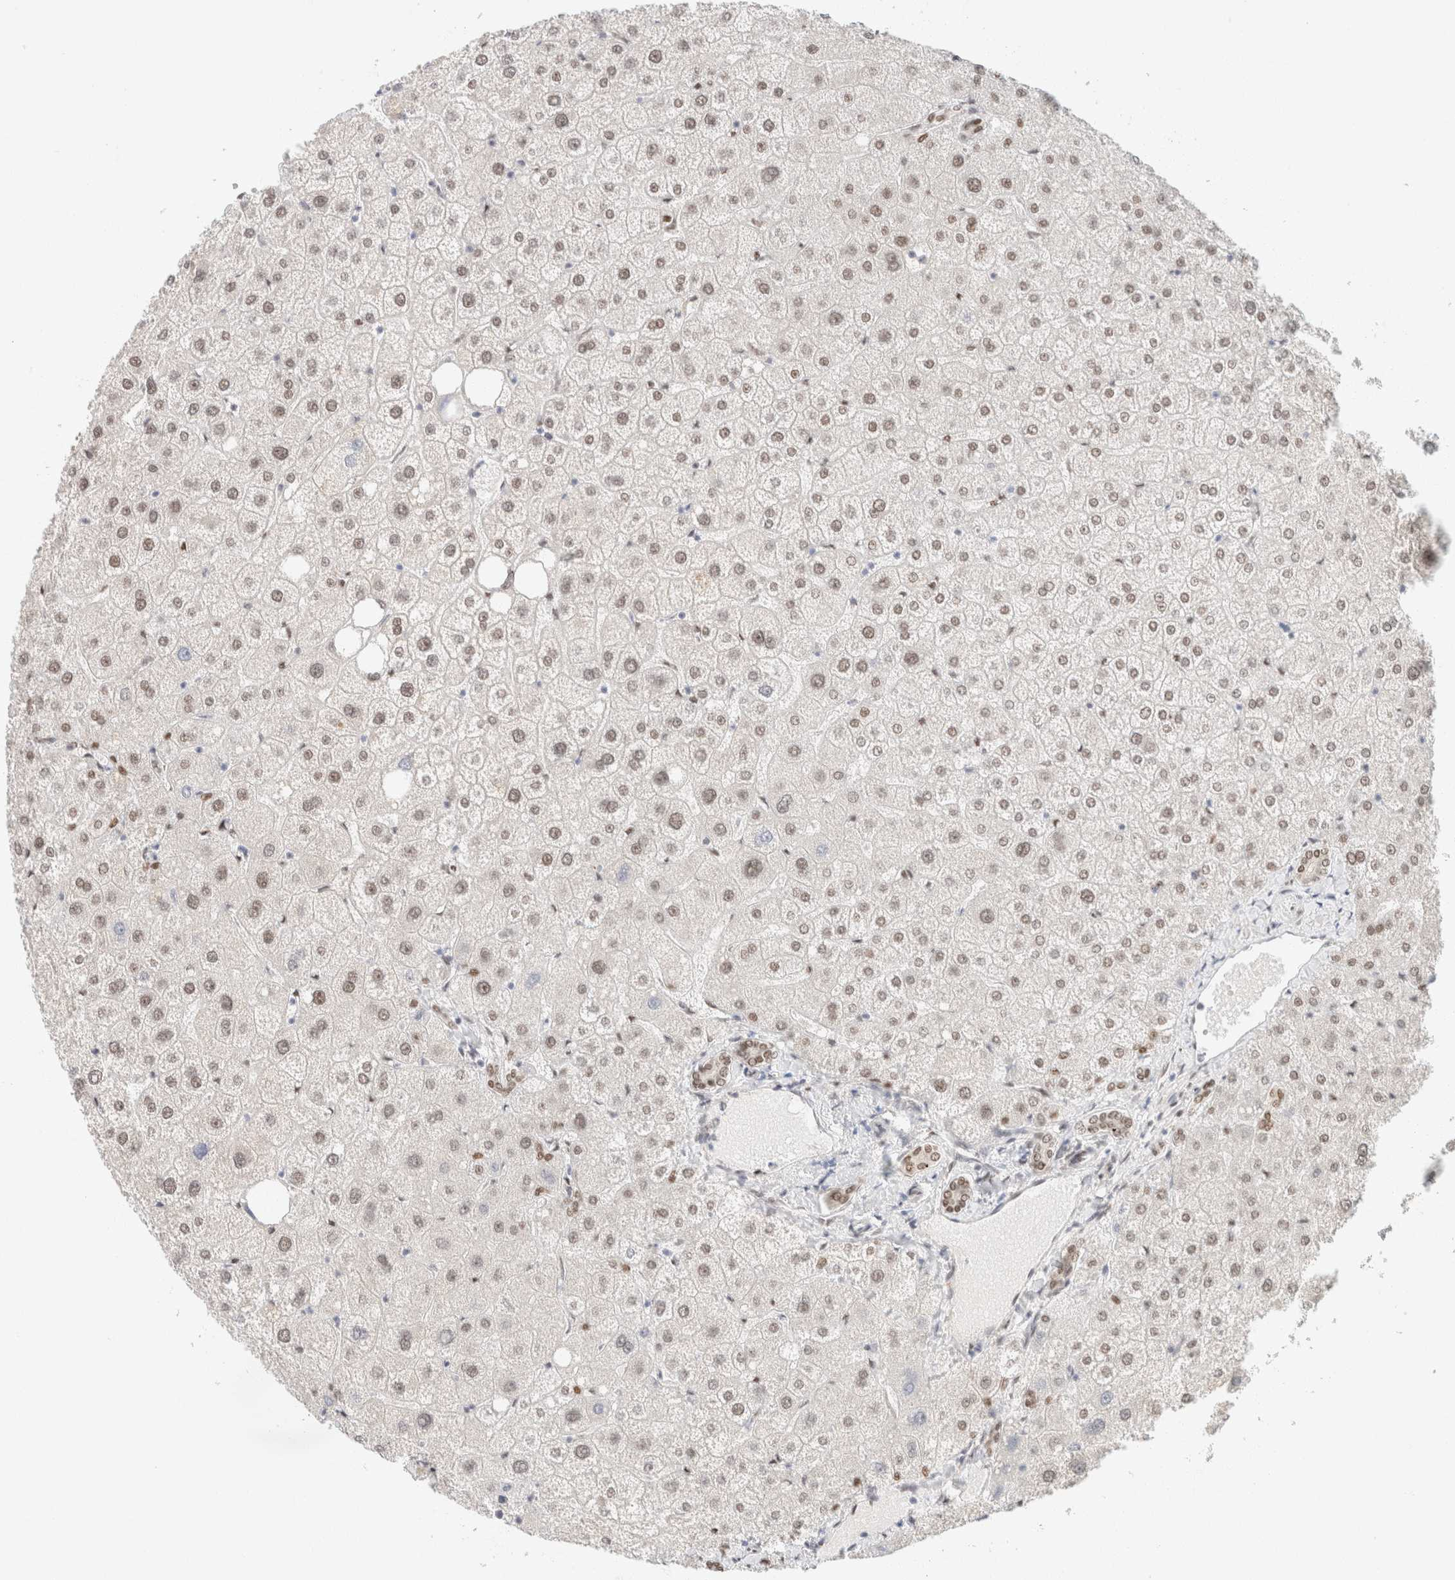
{"staining": {"intensity": "moderate", "quantity": ">75%", "location": "nuclear"}, "tissue": "liver", "cell_type": "Cholangiocytes", "image_type": "normal", "snomed": [{"axis": "morphology", "description": "Normal tissue, NOS"}, {"axis": "topography", "description": "Liver"}], "caption": "Normal liver demonstrates moderate nuclear positivity in about >75% of cholangiocytes, visualized by immunohistochemistry.", "gene": "ZNF768", "patient": {"sex": "male", "age": 73}}